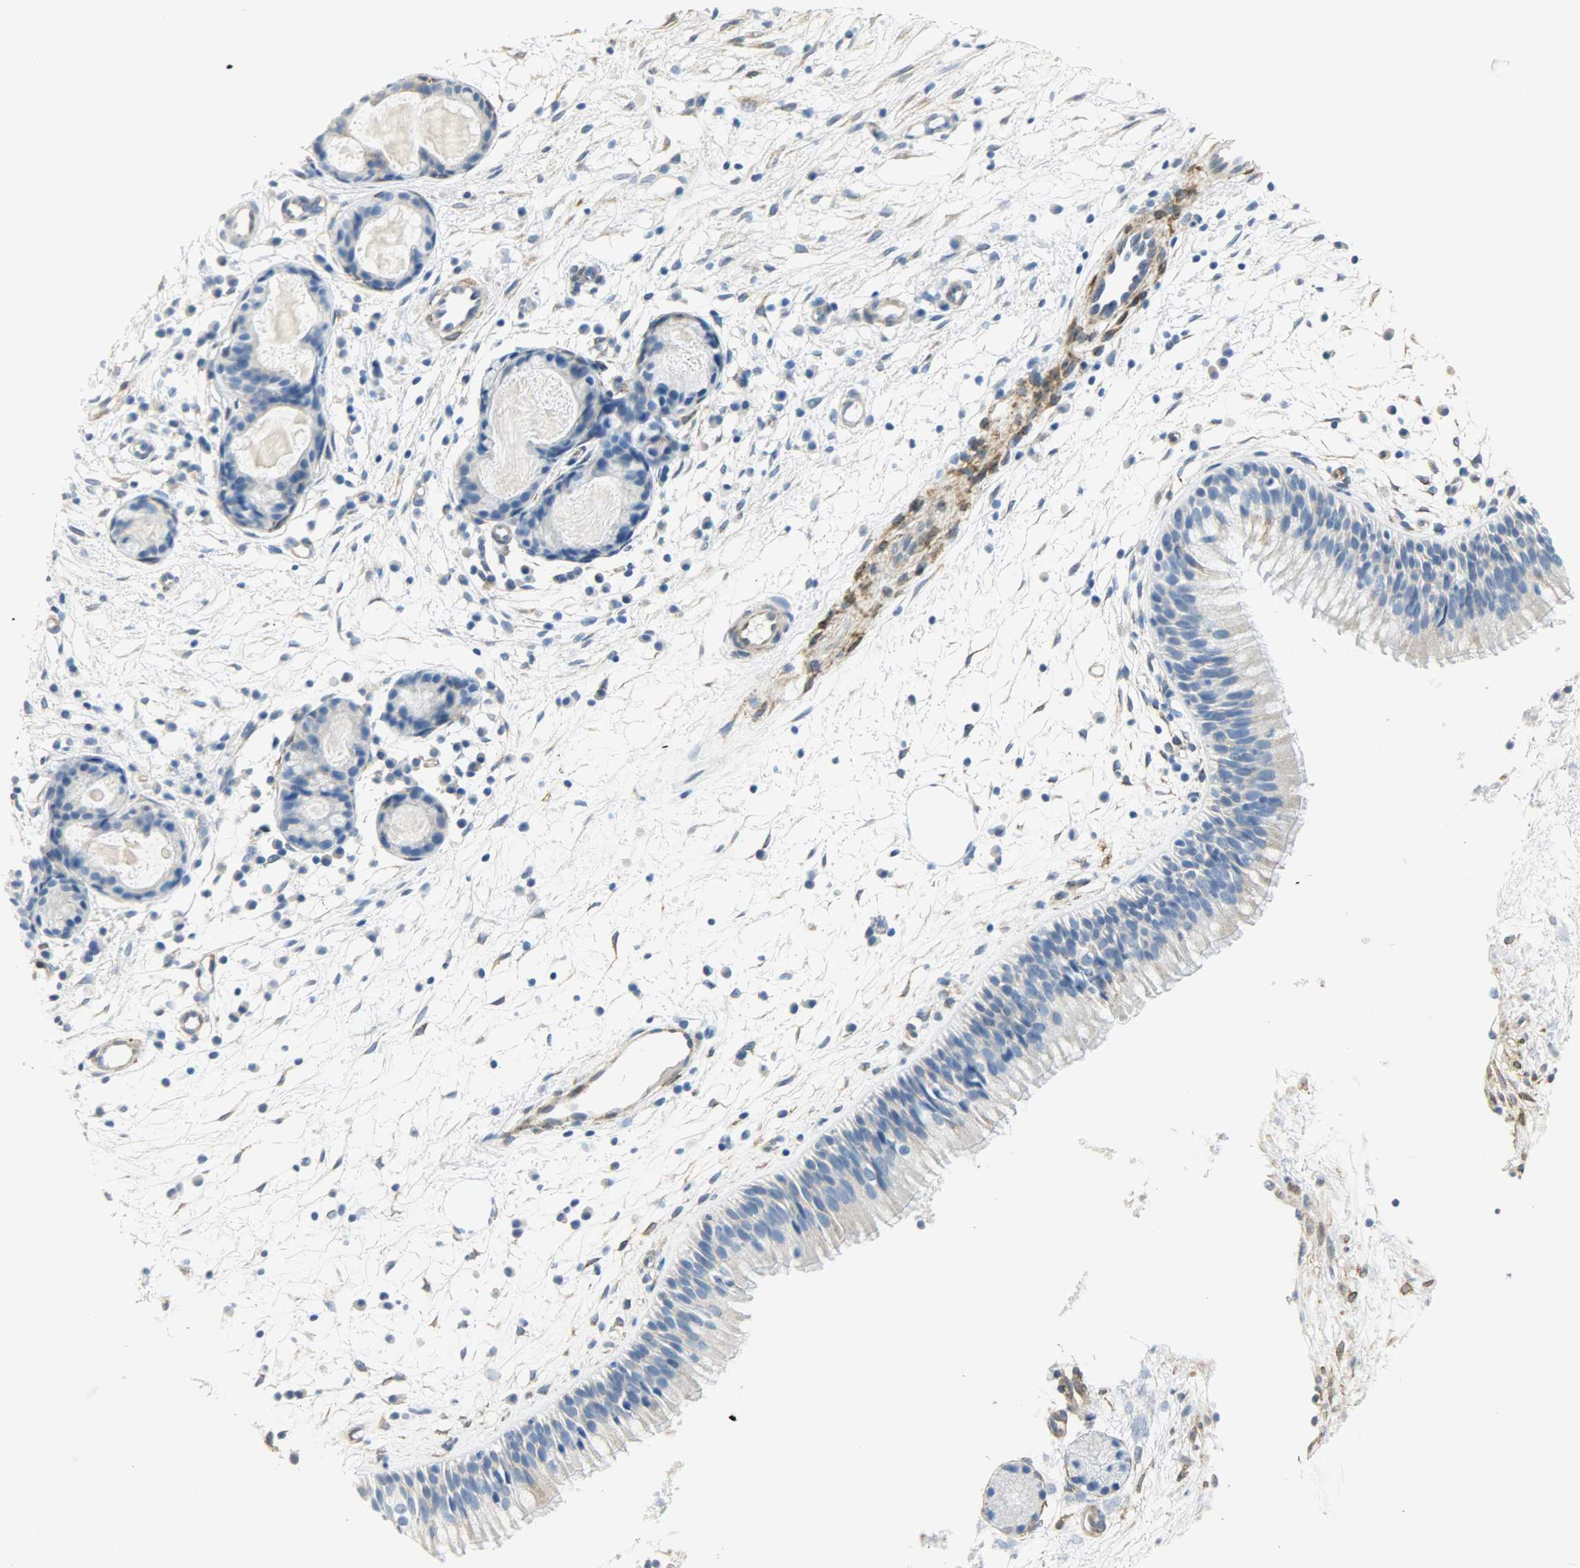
{"staining": {"intensity": "weak", "quantity": "25%-75%", "location": "cytoplasmic/membranous"}, "tissue": "nasopharynx", "cell_type": "Respiratory epithelial cells", "image_type": "normal", "snomed": [{"axis": "morphology", "description": "Normal tissue, NOS"}, {"axis": "topography", "description": "Nasopharynx"}], "caption": "Weak cytoplasmic/membranous positivity is present in about 25%-75% of respiratory epithelial cells in benign nasopharynx.", "gene": "PKD2", "patient": {"sex": "male", "age": 21}}